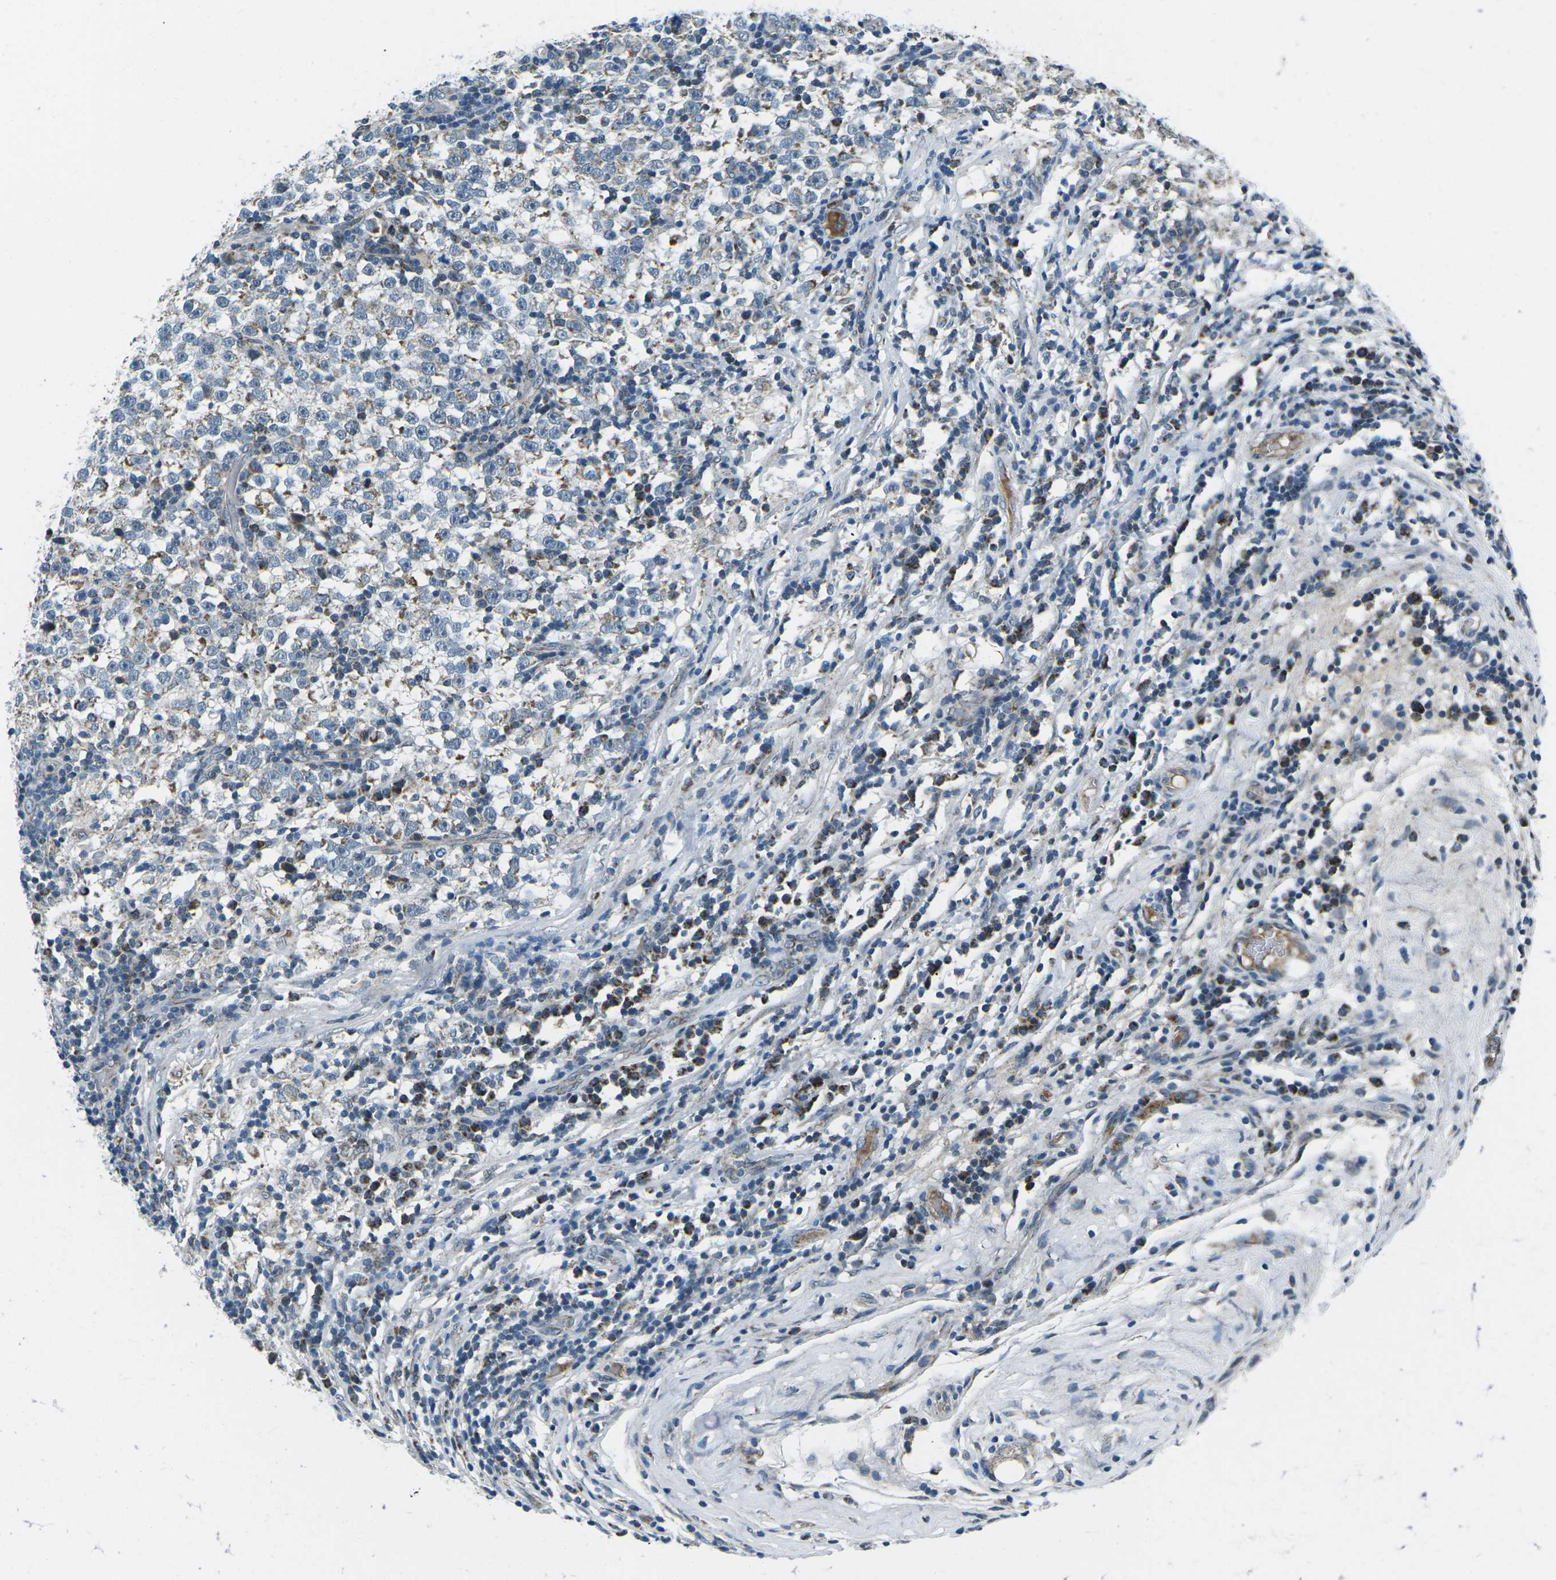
{"staining": {"intensity": "weak", "quantity": "<25%", "location": "cytoplasmic/membranous"}, "tissue": "testis cancer", "cell_type": "Tumor cells", "image_type": "cancer", "snomed": [{"axis": "morphology", "description": "Seminoma, NOS"}, {"axis": "topography", "description": "Testis"}], "caption": "This image is of testis cancer stained with immunohistochemistry to label a protein in brown with the nuclei are counter-stained blue. There is no expression in tumor cells.", "gene": "RFESD", "patient": {"sex": "male", "age": 43}}